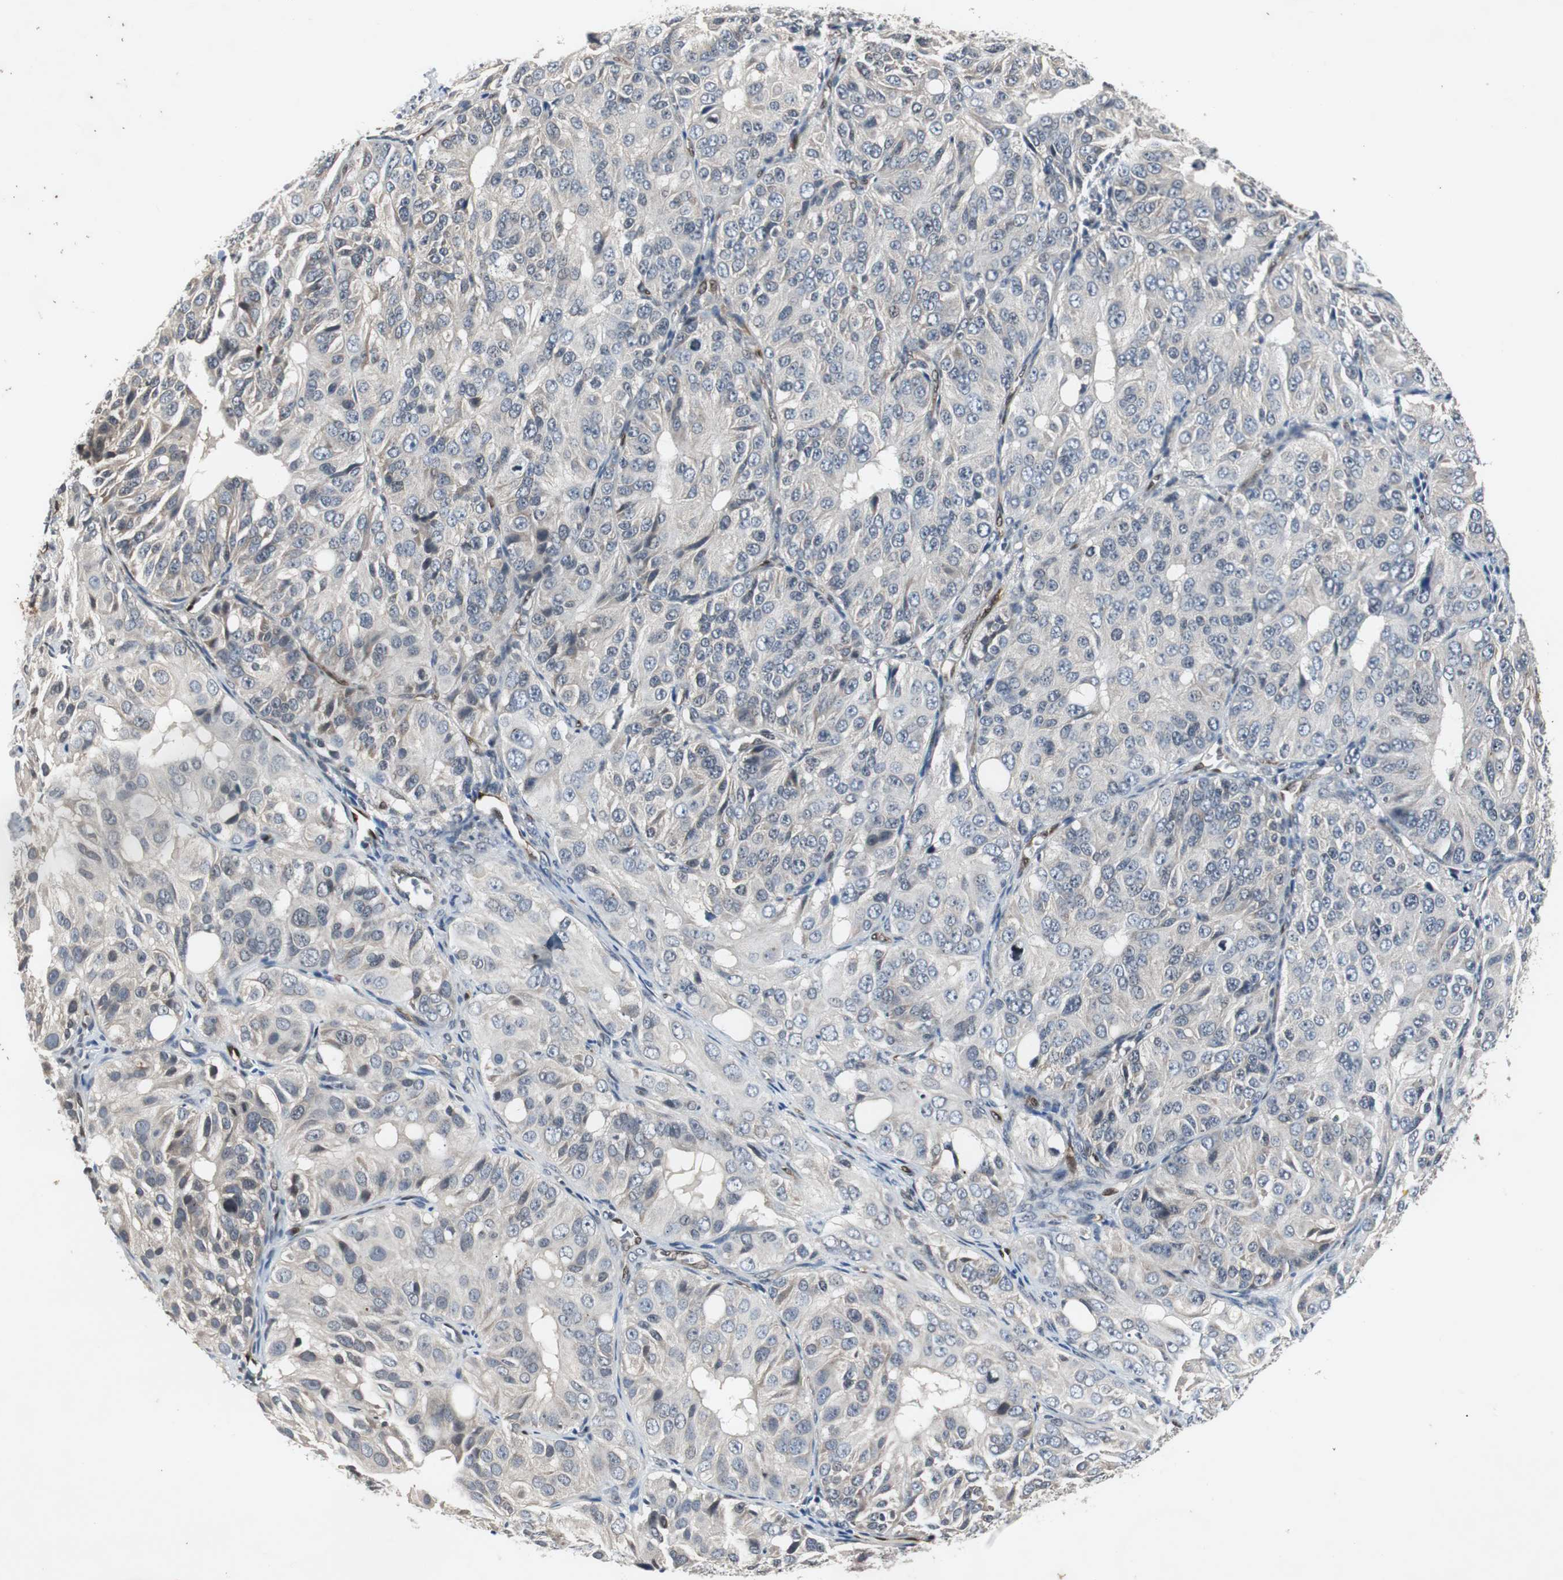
{"staining": {"intensity": "negative", "quantity": "none", "location": "none"}, "tissue": "ovarian cancer", "cell_type": "Tumor cells", "image_type": "cancer", "snomed": [{"axis": "morphology", "description": "Carcinoma, endometroid"}, {"axis": "topography", "description": "Ovary"}], "caption": "Tumor cells show no significant protein positivity in ovarian cancer.", "gene": "SMAD1", "patient": {"sex": "female", "age": 51}}